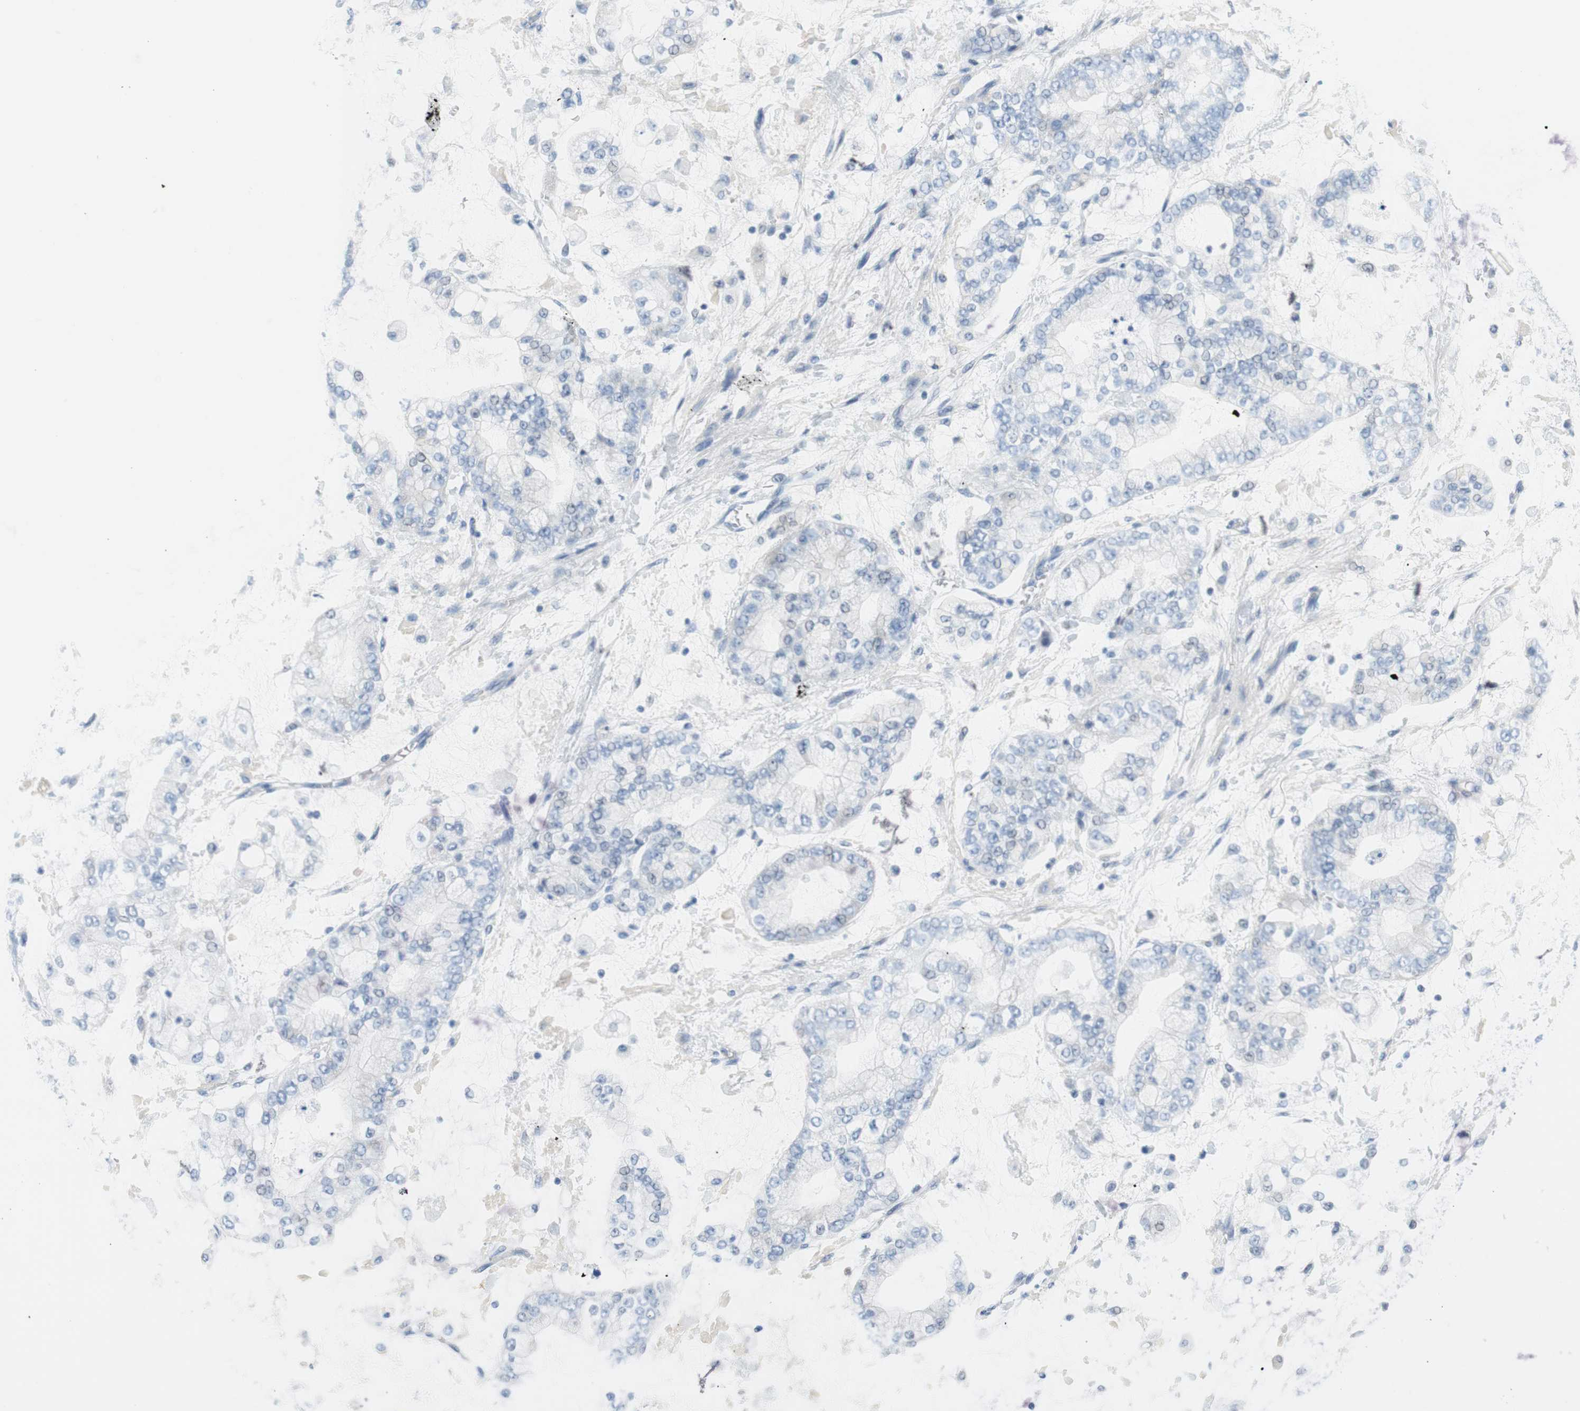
{"staining": {"intensity": "negative", "quantity": "none", "location": "none"}, "tissue": "stomach cancer", "cell_type": "Tumor cells", "image_type": "cancer", "snomed": [{"axis": "morphology", "description": "Normal tissue, NOS"}, {"axis": "morphology", "description": "Adenocarcinoma, NOS"}, {"axis": "topography", "description": "Stomach, upper"}, {"axis": "topography", "description": "Stomach"}], "caption": "There is no significant positivity in tumor cells of stomach cancer (adenocarcinoma).", "gene": "MYH1", "patient": {"sex": "male", "age": 76}}